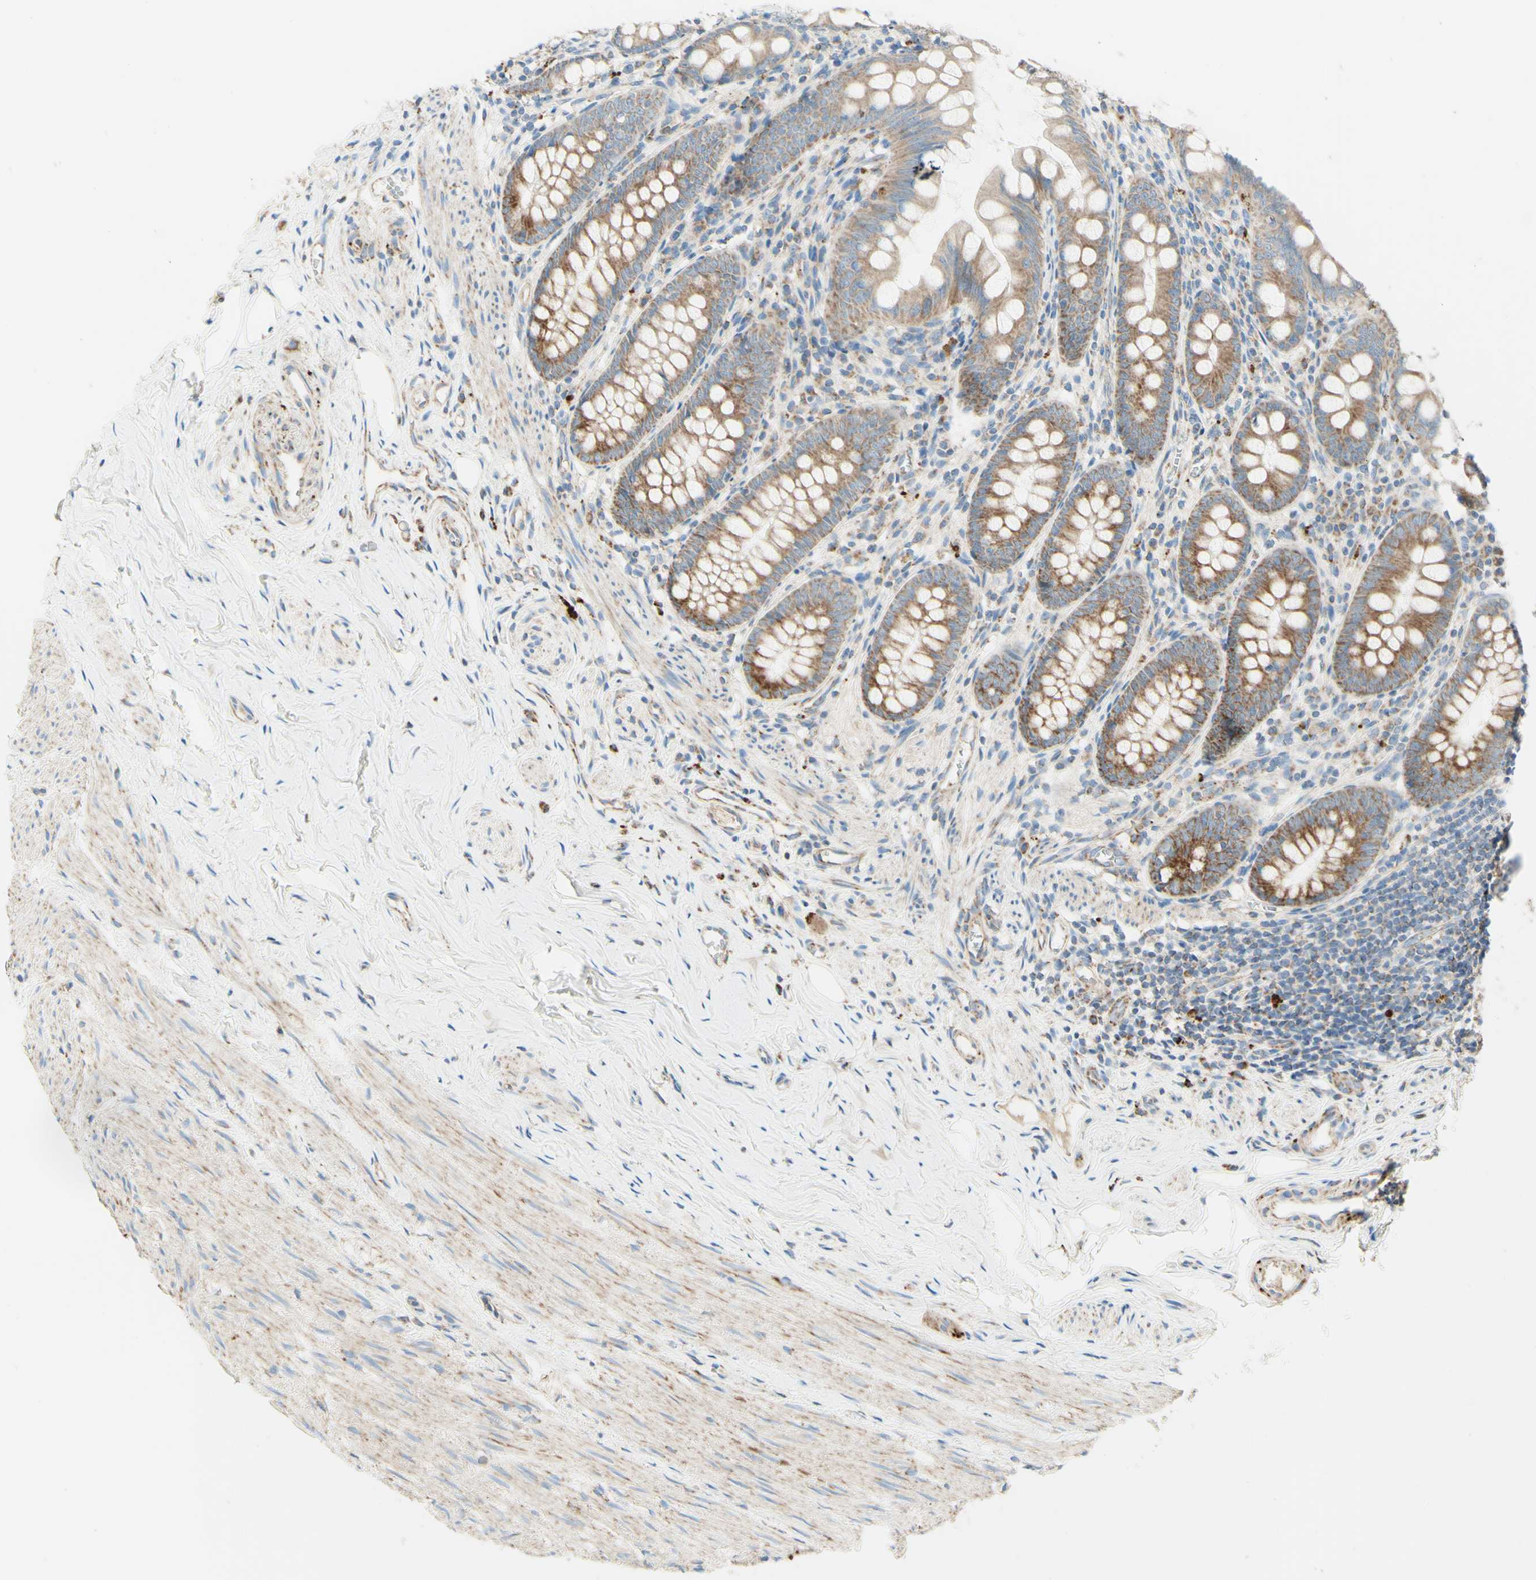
{"staining": {"intensity": "moderate", "quantity": ">75%", "location": "cytoplasmic/membranous"}, "tissue": "appendix", "cell_type": "Glandular cells", "image_type": "normal", "snomed": [{"axis": "morphology", "description": "Normal tissue, NOS"}, {"axis": "topography", "description": "Appendix"}], "caption": "Normal appendix was stained to show a protein in brown. There is medium levels of moderate cytoplasmic/membranous positivity in approximately >75% of glandular cells.", "gene": "ARMC10", "patient": {"sex": "female", "age": 77}}